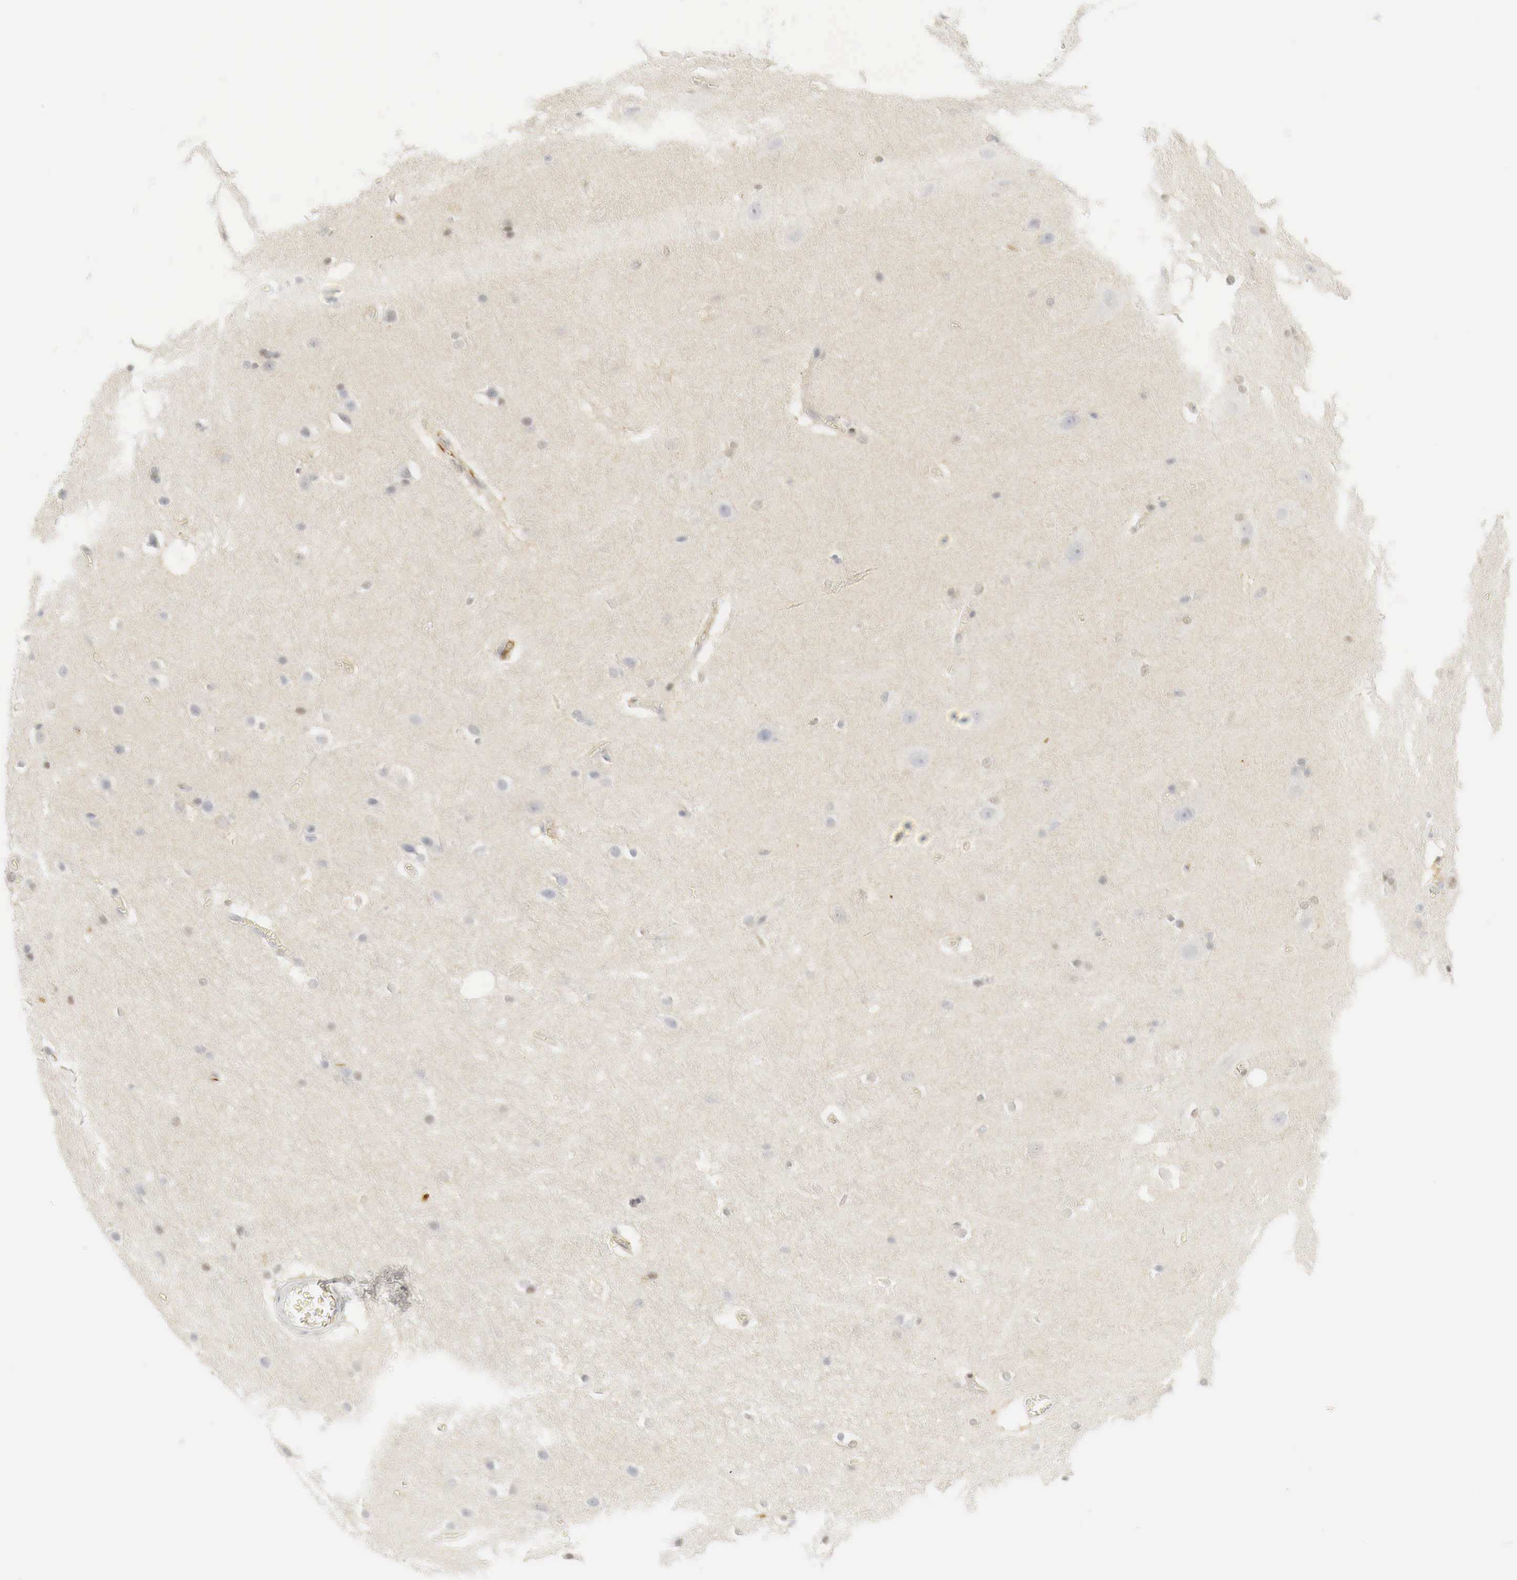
{"staining": {"intensity": "negative", "quantity": "none", "location": "none"}, "tissue": "cerebral cortex", "cell_type": "Endothelial cells", "image_type": "normal", "snomed": [{"axis": "morphology", "description": "Normal tissue, NOS"}, {"axis": "topography", "description": "Cerebral cortex"}, {"axis": "topography", "description": "Hippocampus"}], "caption": "Immunohistochemistry photomicrograph of normal cerebral cortex: human cerebral cortex stained with DAB demonstrates no significant protein expression in endothelial cells.", "gene": "MYC", "patient": {"sex": "female", "age": 19}}